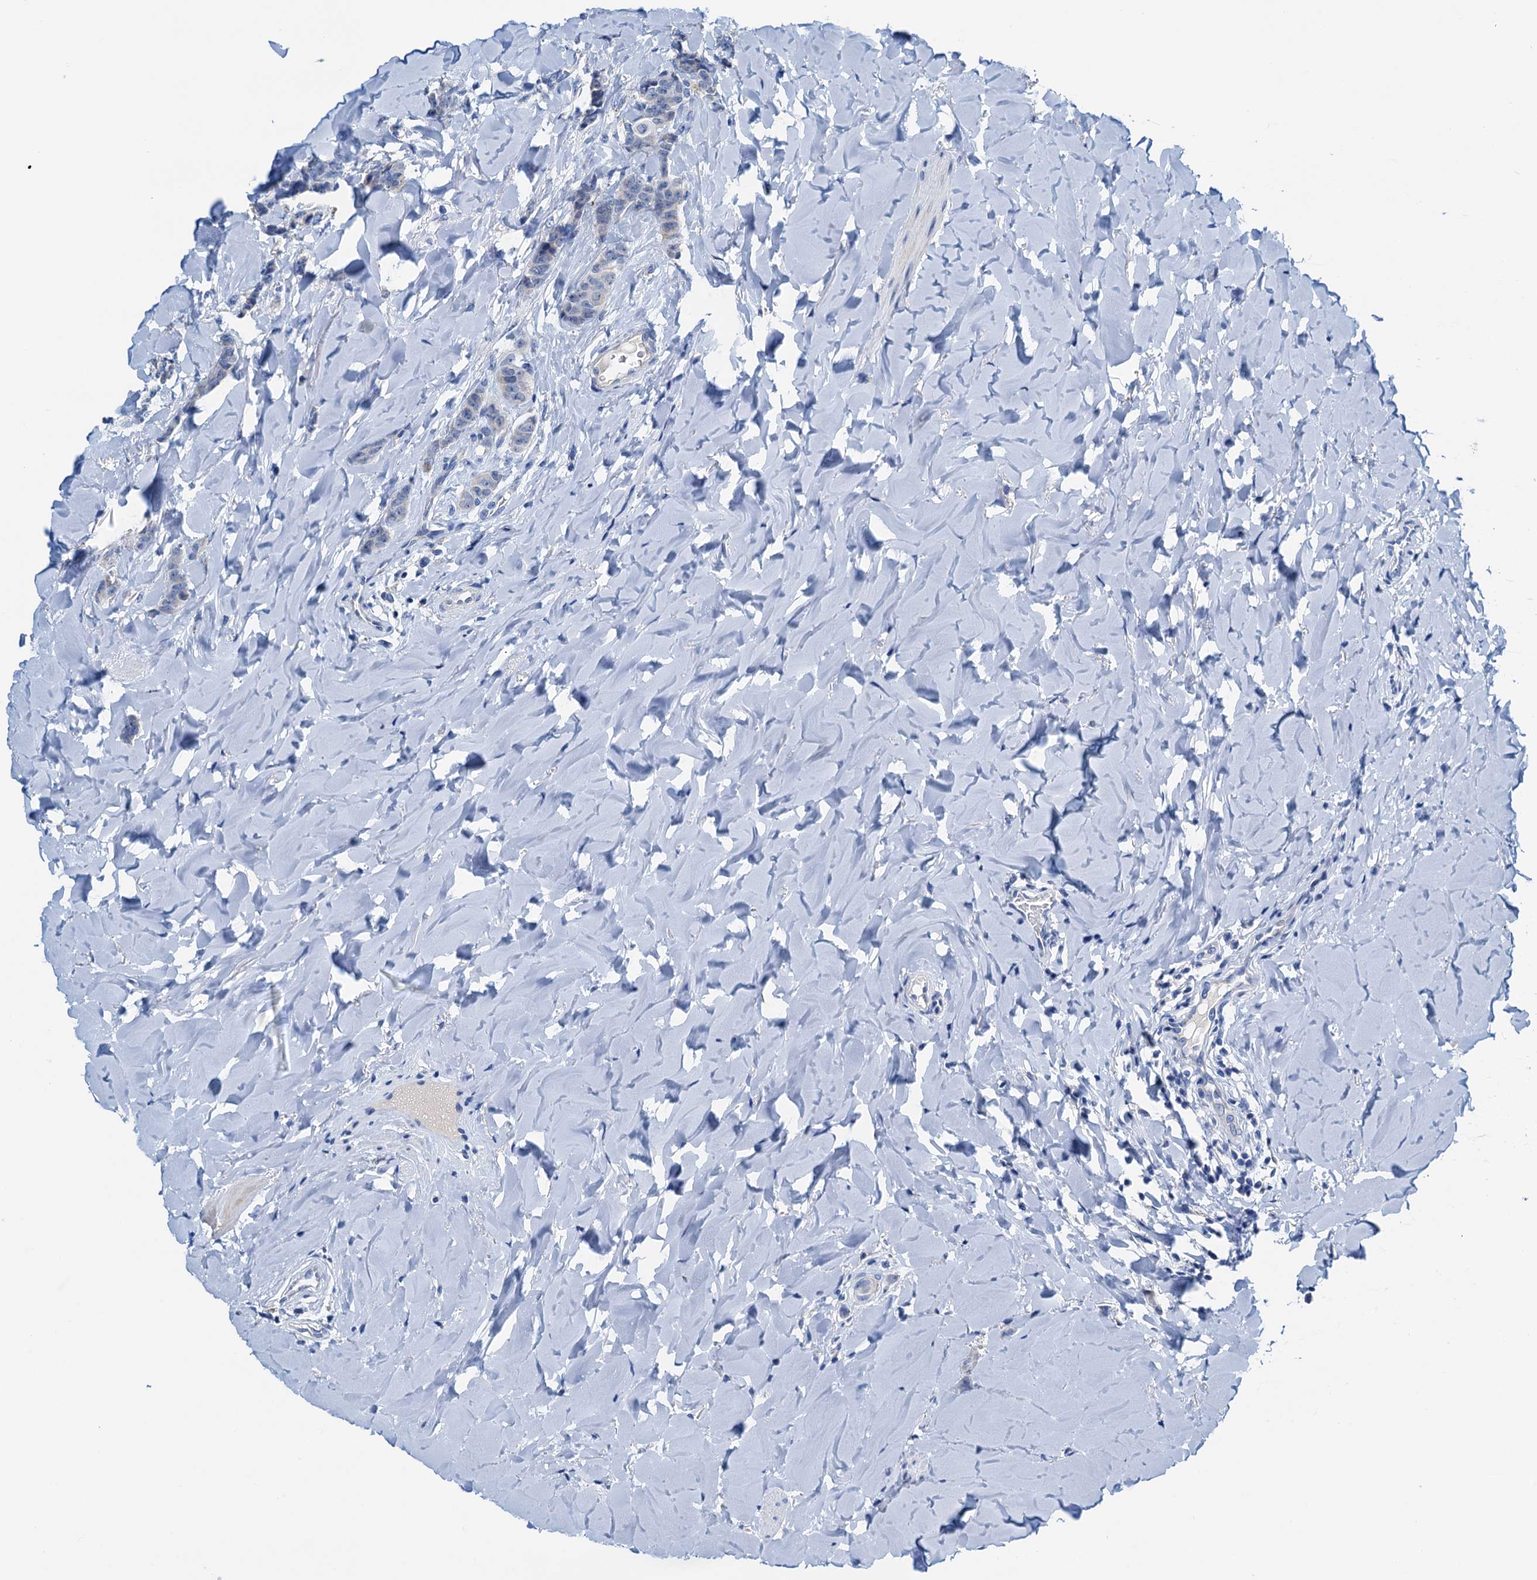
{"staining": {"intensity": "negative", "quantity": "none", "location": "none"}, "tissue": "breast cancer", "cell_type": "Tumor cells", "image_type": "cancer", "snomed": [{"axis": "morphology", "description": "Duct carcinoma"}, {"axis": "topography", "description": "Breast"}], "caption": "Photomicrograph shows no protein staining in tumor cells of infiltrating ductal carcinoma (breast) tissue.", "gene": "C1QTNF4", "patient": {"sex": "female", "age": 40}}